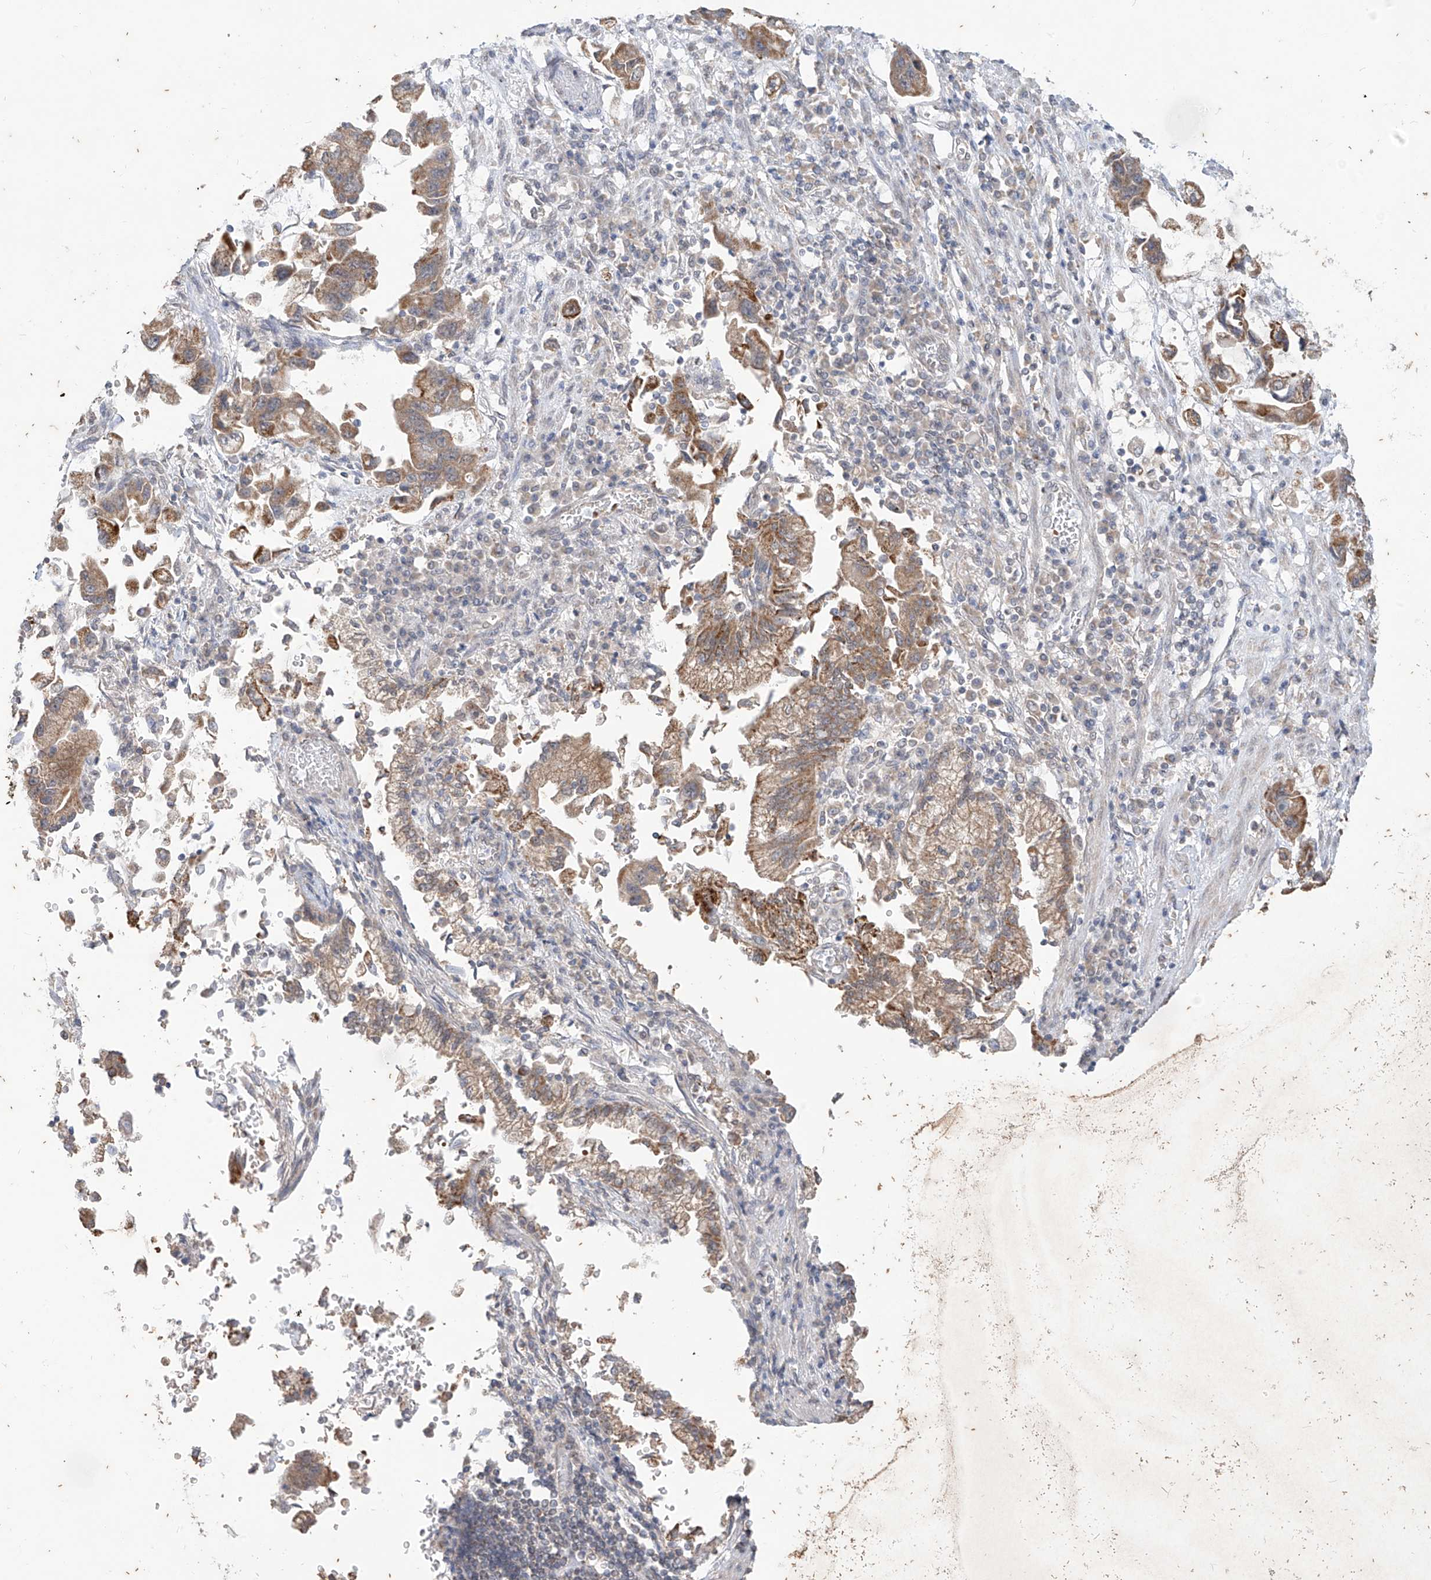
{"staining": {"intensity": "moderate", "quantity": ">75%", "location": "cytoplasmic/membranous"}, "tissue": "stomach cancer", "cell_type": "Tumor cells", "image_type": "cancer", "snomed": [{"axis": "morphology", "description": "Adenocarcinoma, NOS"}, {"axis": "topography", "description": "Stomach"}], "caption": "This image displays immunohistochemistry staining of stomach cancer (adenocarcinoma), with medium moderate cytoplasmic/membranous staining in about >75% of tumor cells.", "gene": "MTUS2", "patient": {"sex": "male", "age": 62}}